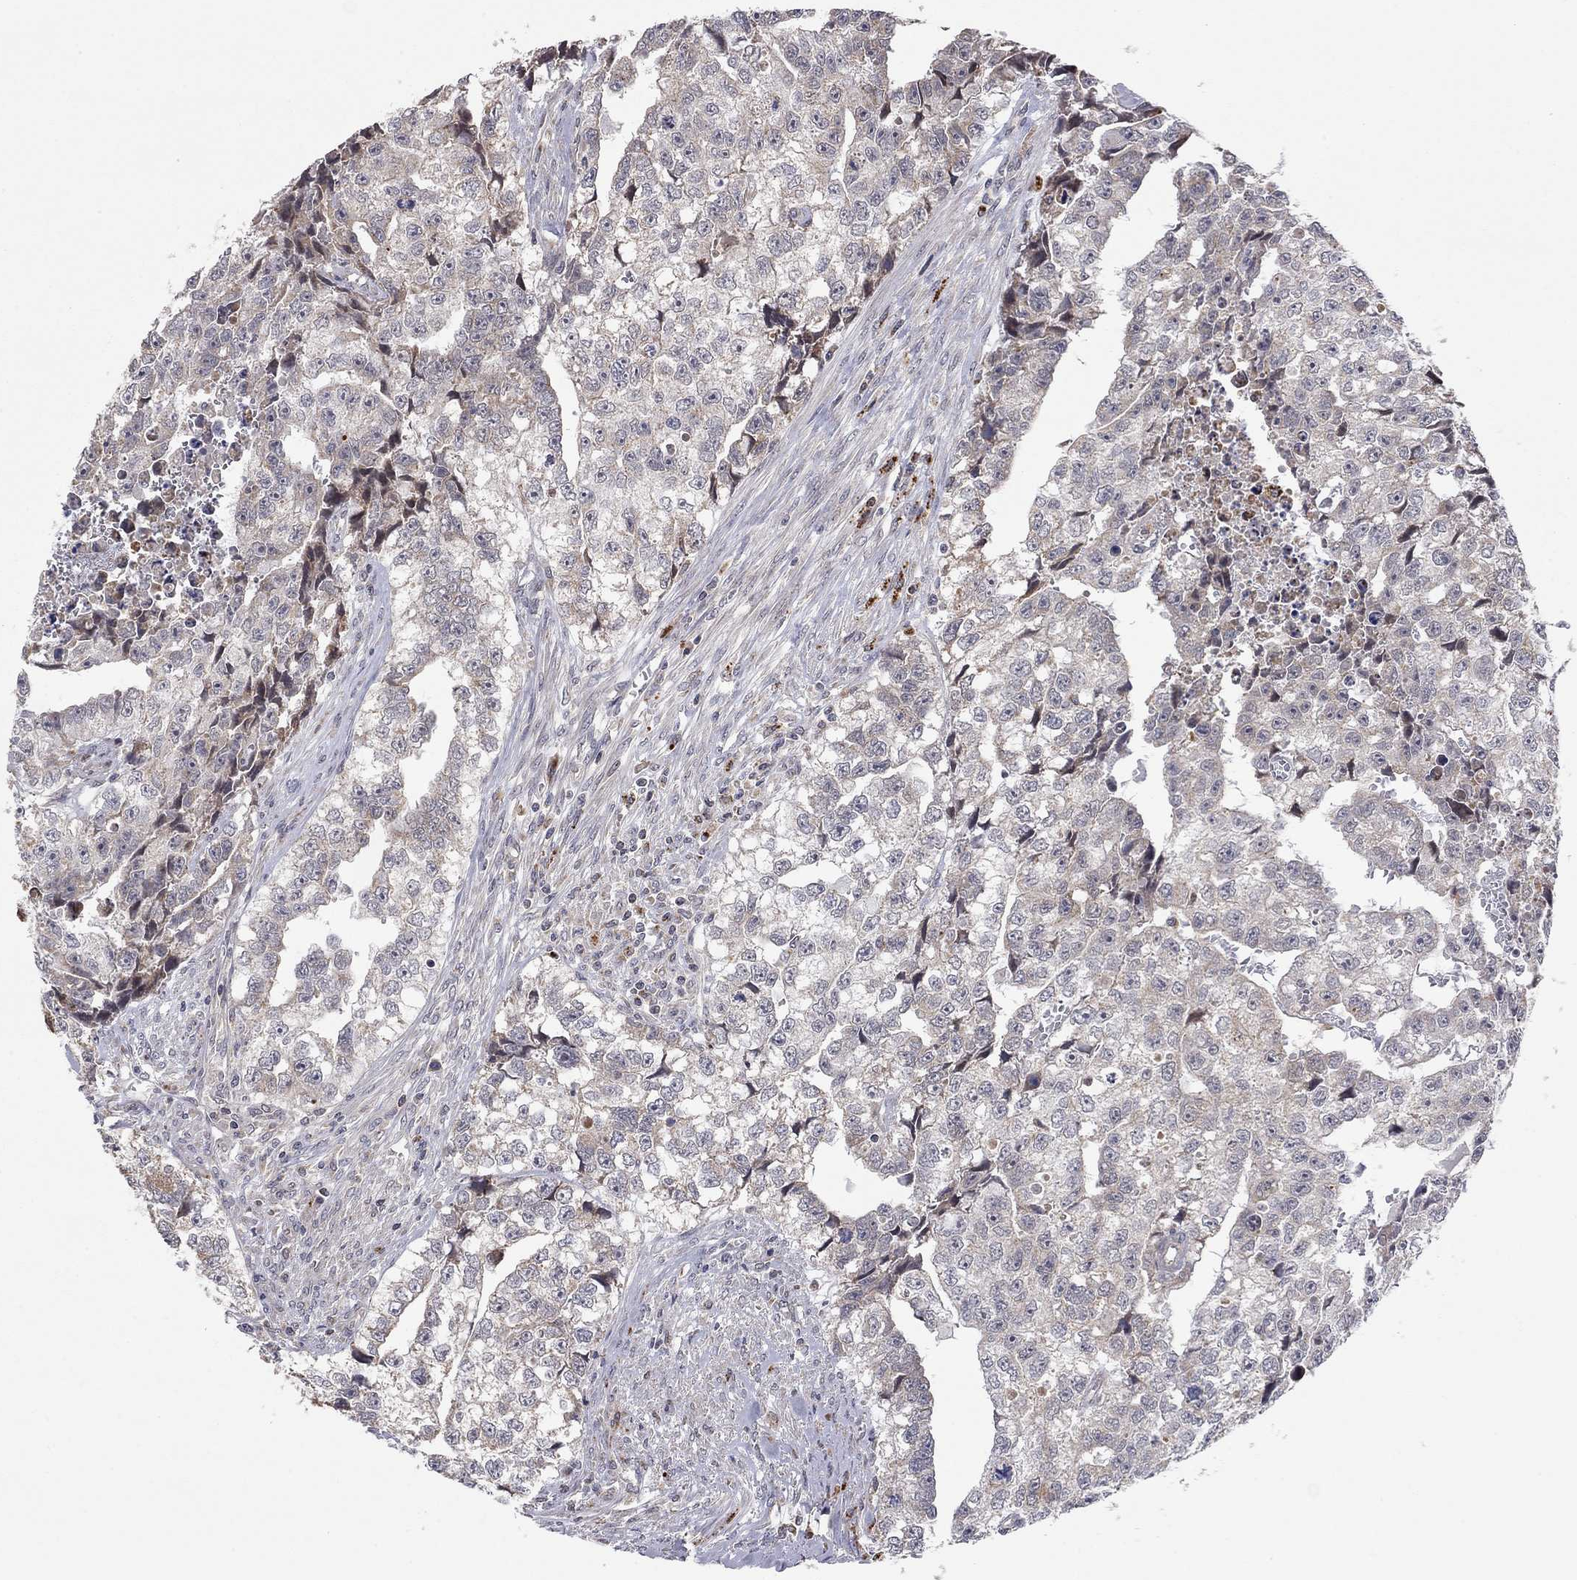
{"staining": {"intensity": "weak", "quantity": "25%-75%", "location": "cytoplasmic/membranous"}, "tissue": "testis cancer", "cell_type": "Tumor cells", "image_type": "cancer", "snomed": [{"axis": "morphology", "description": "Carcinoma, Embryonal, NOS"}, {"axis": "morphology", "description": "Teratoma, malignant, NOS"}, {"axis": "topography", "description": "Testis"}], "caption": "This is a histology image of immunohistochemistry staining of testis cancer, which shows weak positivity in the cytoplasmic/membranous of tumor cells.", "gene": "IDS", "patient": {"sex": "male", "age": 44}}